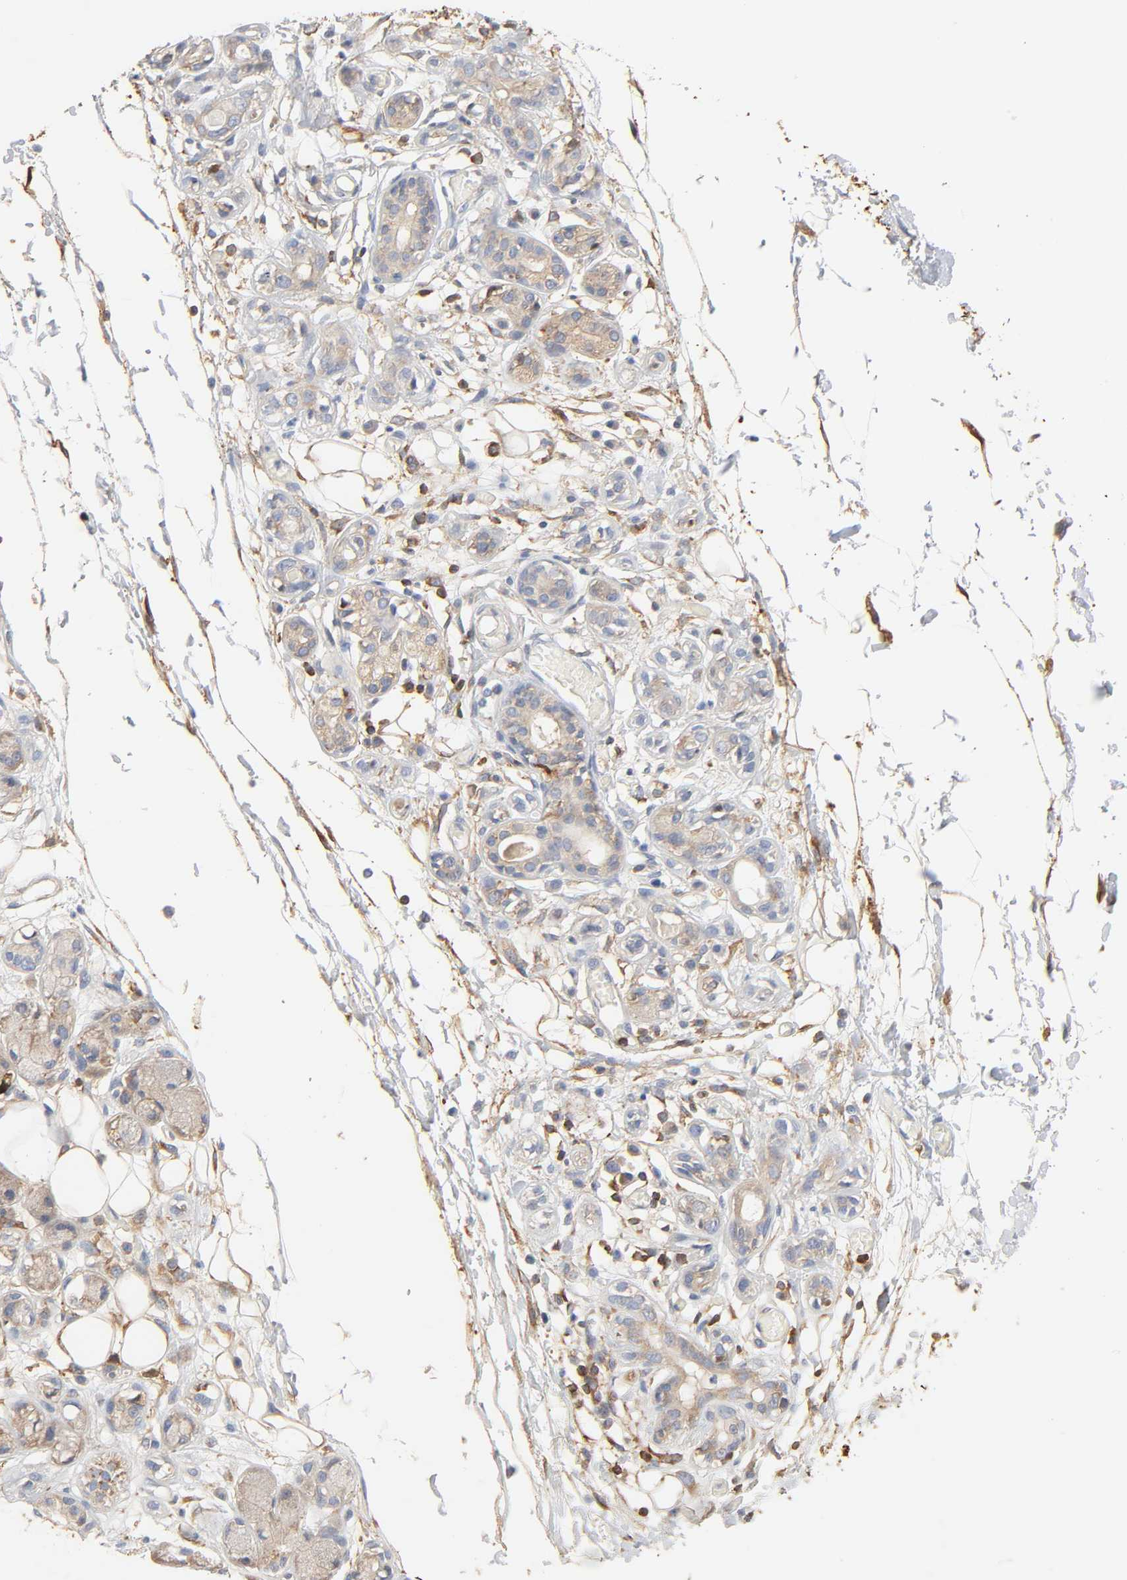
{"staining": {"intensity": "moderate", "quantity": ">75%", "location": "cytoplasmic/membranous"}, "tissue": "adipose tissue", "cell_type": "Adipocytes", "image_type": "normal", "snomed": [{"axis": "morphology", "description": "Normal tissue, NOS"}, {"axis": "morphology", "description": "Inflammation, NOS"}, {"axis": "topography", "description": "Vascular tissue"}, {"axis": "topography", "description": "Salivary gland"}], "caption": "Human adipose tissue stained for a protein (brown) displays moderate cytoplasmic/membranous positive positivity in about >75% of adipocytes.", "gene": "BIN1", "patient": {"sex": "female", "age": 75}}